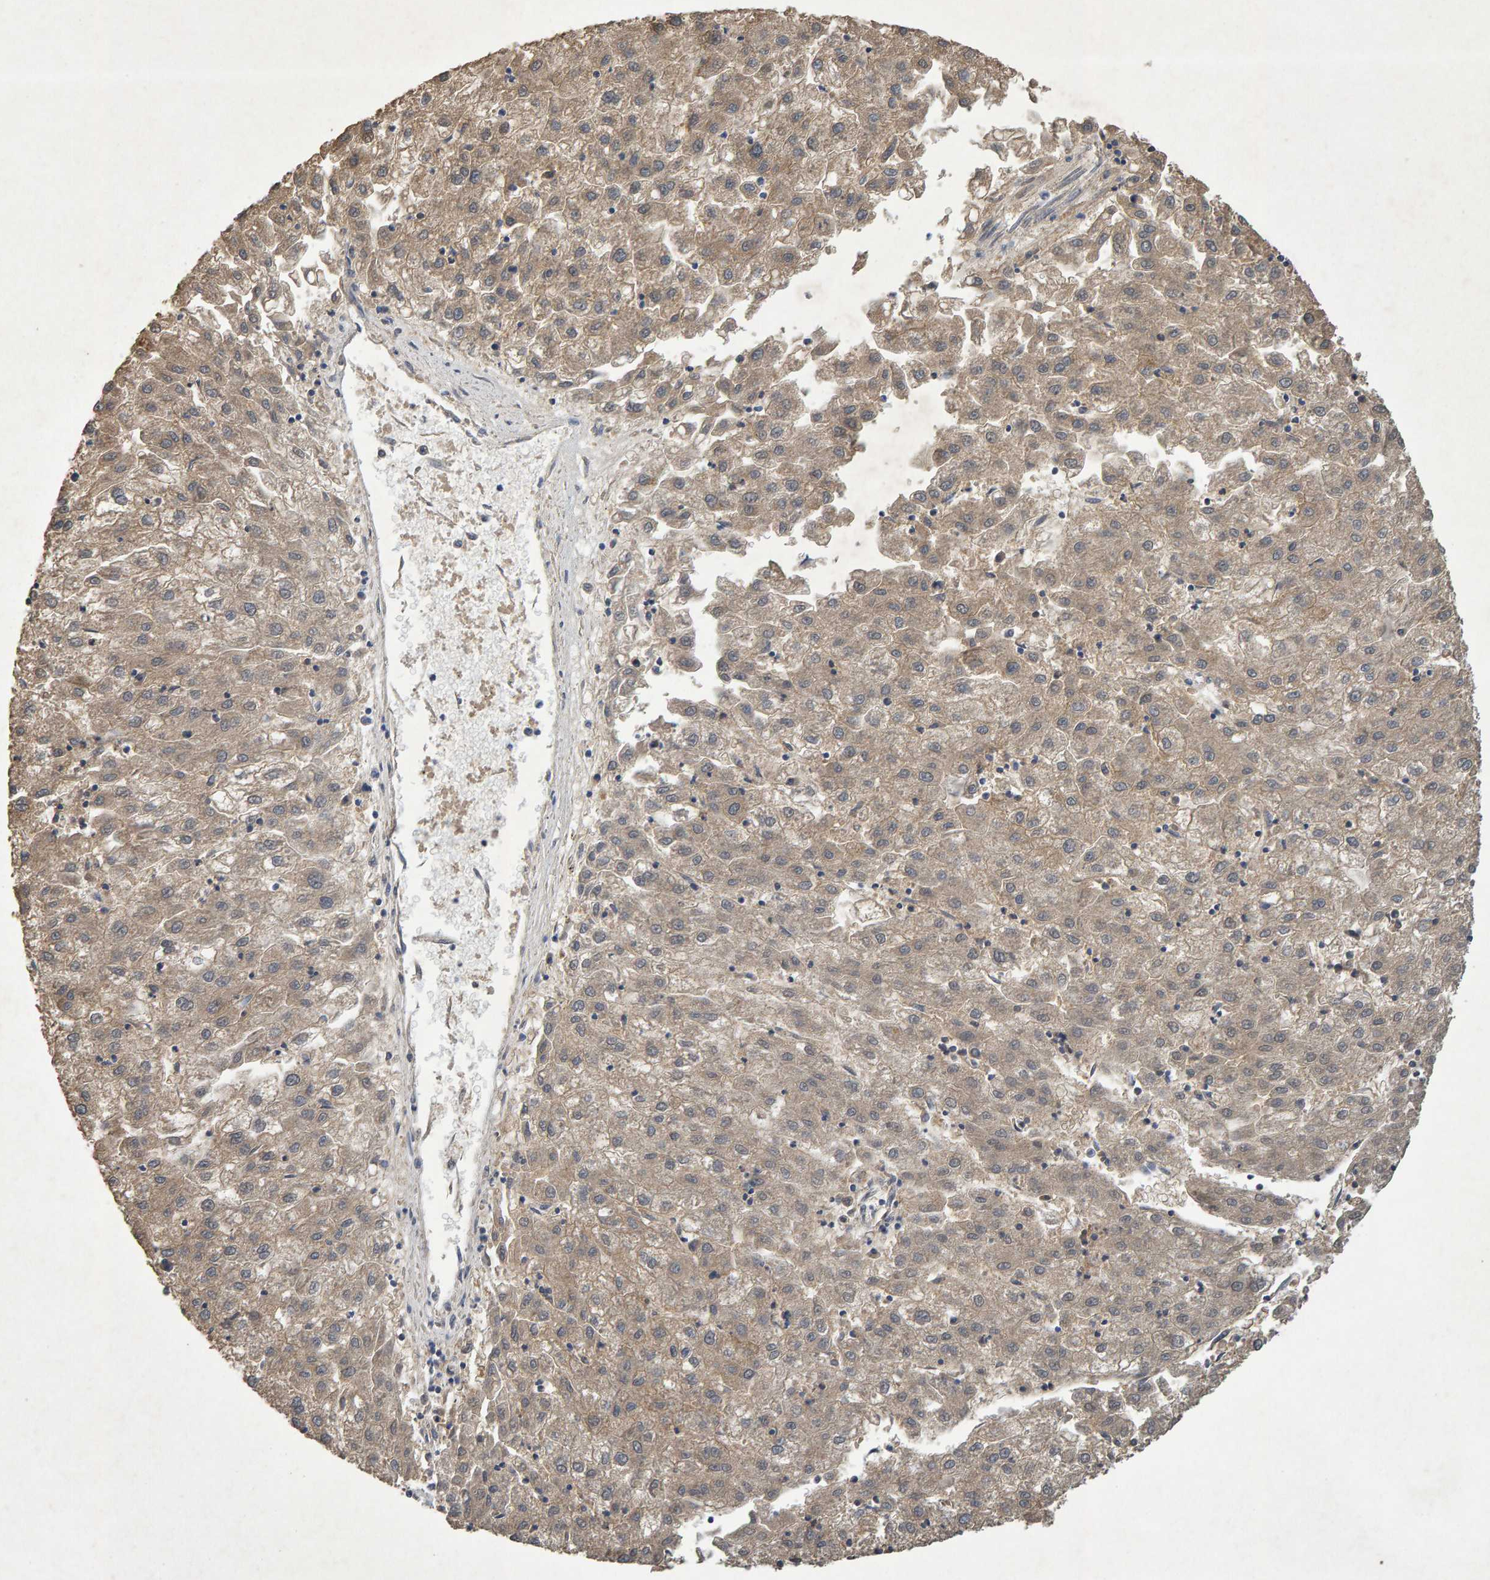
{"staining": {"intensity": "weak", "quantity": ">75%", "location": "cytoplasmic/membranous"}, "tissue": "liver cancer", "cell_type": "Tumor cells", "image_type": "cancer", "snomed": [{"axis": "morphology", "description": "Carcinoma, Hepatocellular, NOS"}, {"axis": "topography", "description": "Liver"}], "caption": "A micrograph showing weak cytoplasmic/membranous expression in approximately >75% of tumor cells in liver cancer (hepatocellular carcinoma), as visualized by brown immunohistochemical staining.", "gene": "CTH", "patient": {"sex": "male", "age": 72}}